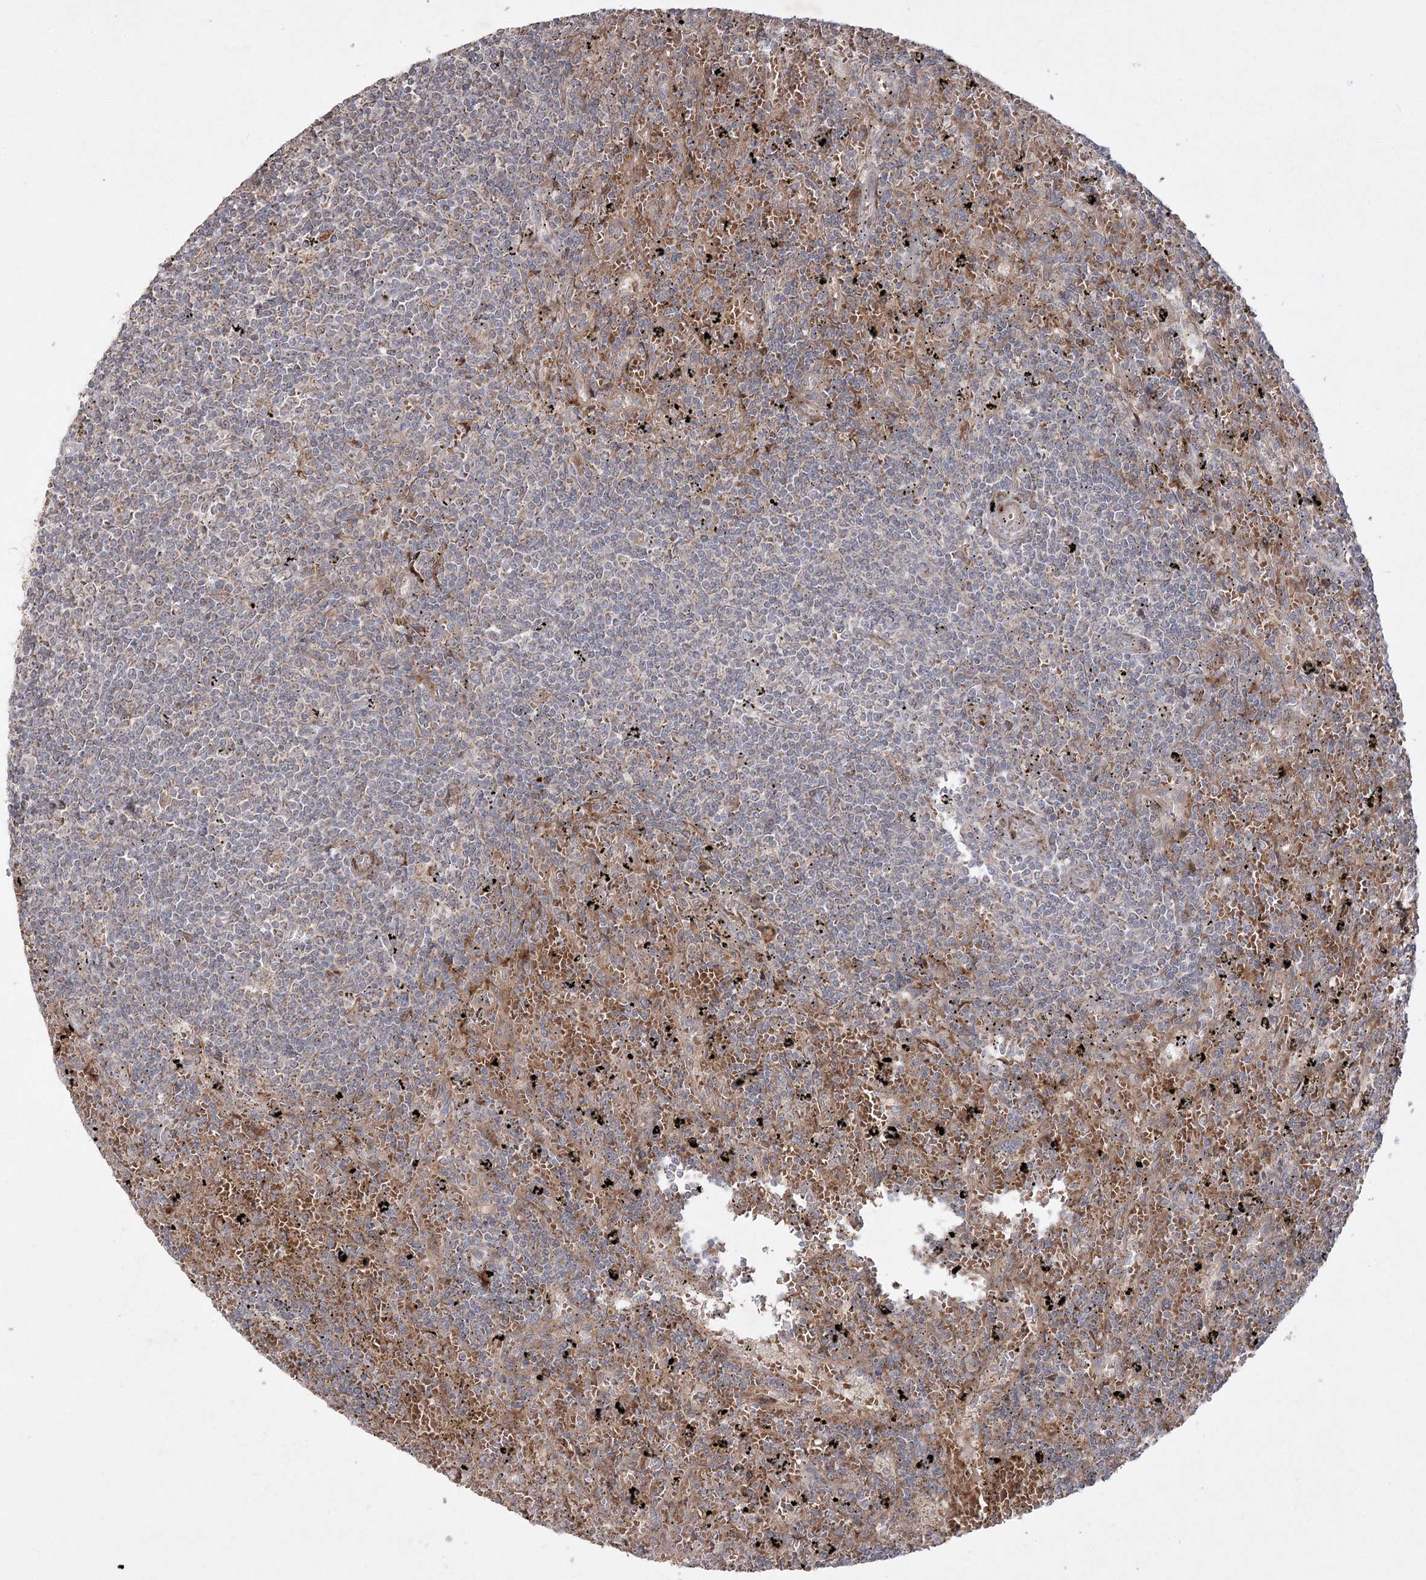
{"staining": {"intensity": "weak", "quantity": "<25%", "location": "cytoplasmic/membranous"}, "tissue": "lymphoma", "cell_type": "Tumor cells", "image_type": "cancer", "snomed": [{"axis": "morphology", "description": "Malignant lymphoma, non-Hodgkin's type, Low grade"}, {"axis": "topography", "description": "Spleen"}], "caption": "Histopathology image shows no protein positivity in tumor cells of lymphoma tissue. Brightfield microscopy of immunohistochemistry (IHC) stained with DAB (brown) and hematoxylin (blue), captured at high magnification.", "gene": "KBTBD4", "patient": {"sex": "male", "age": 76}}